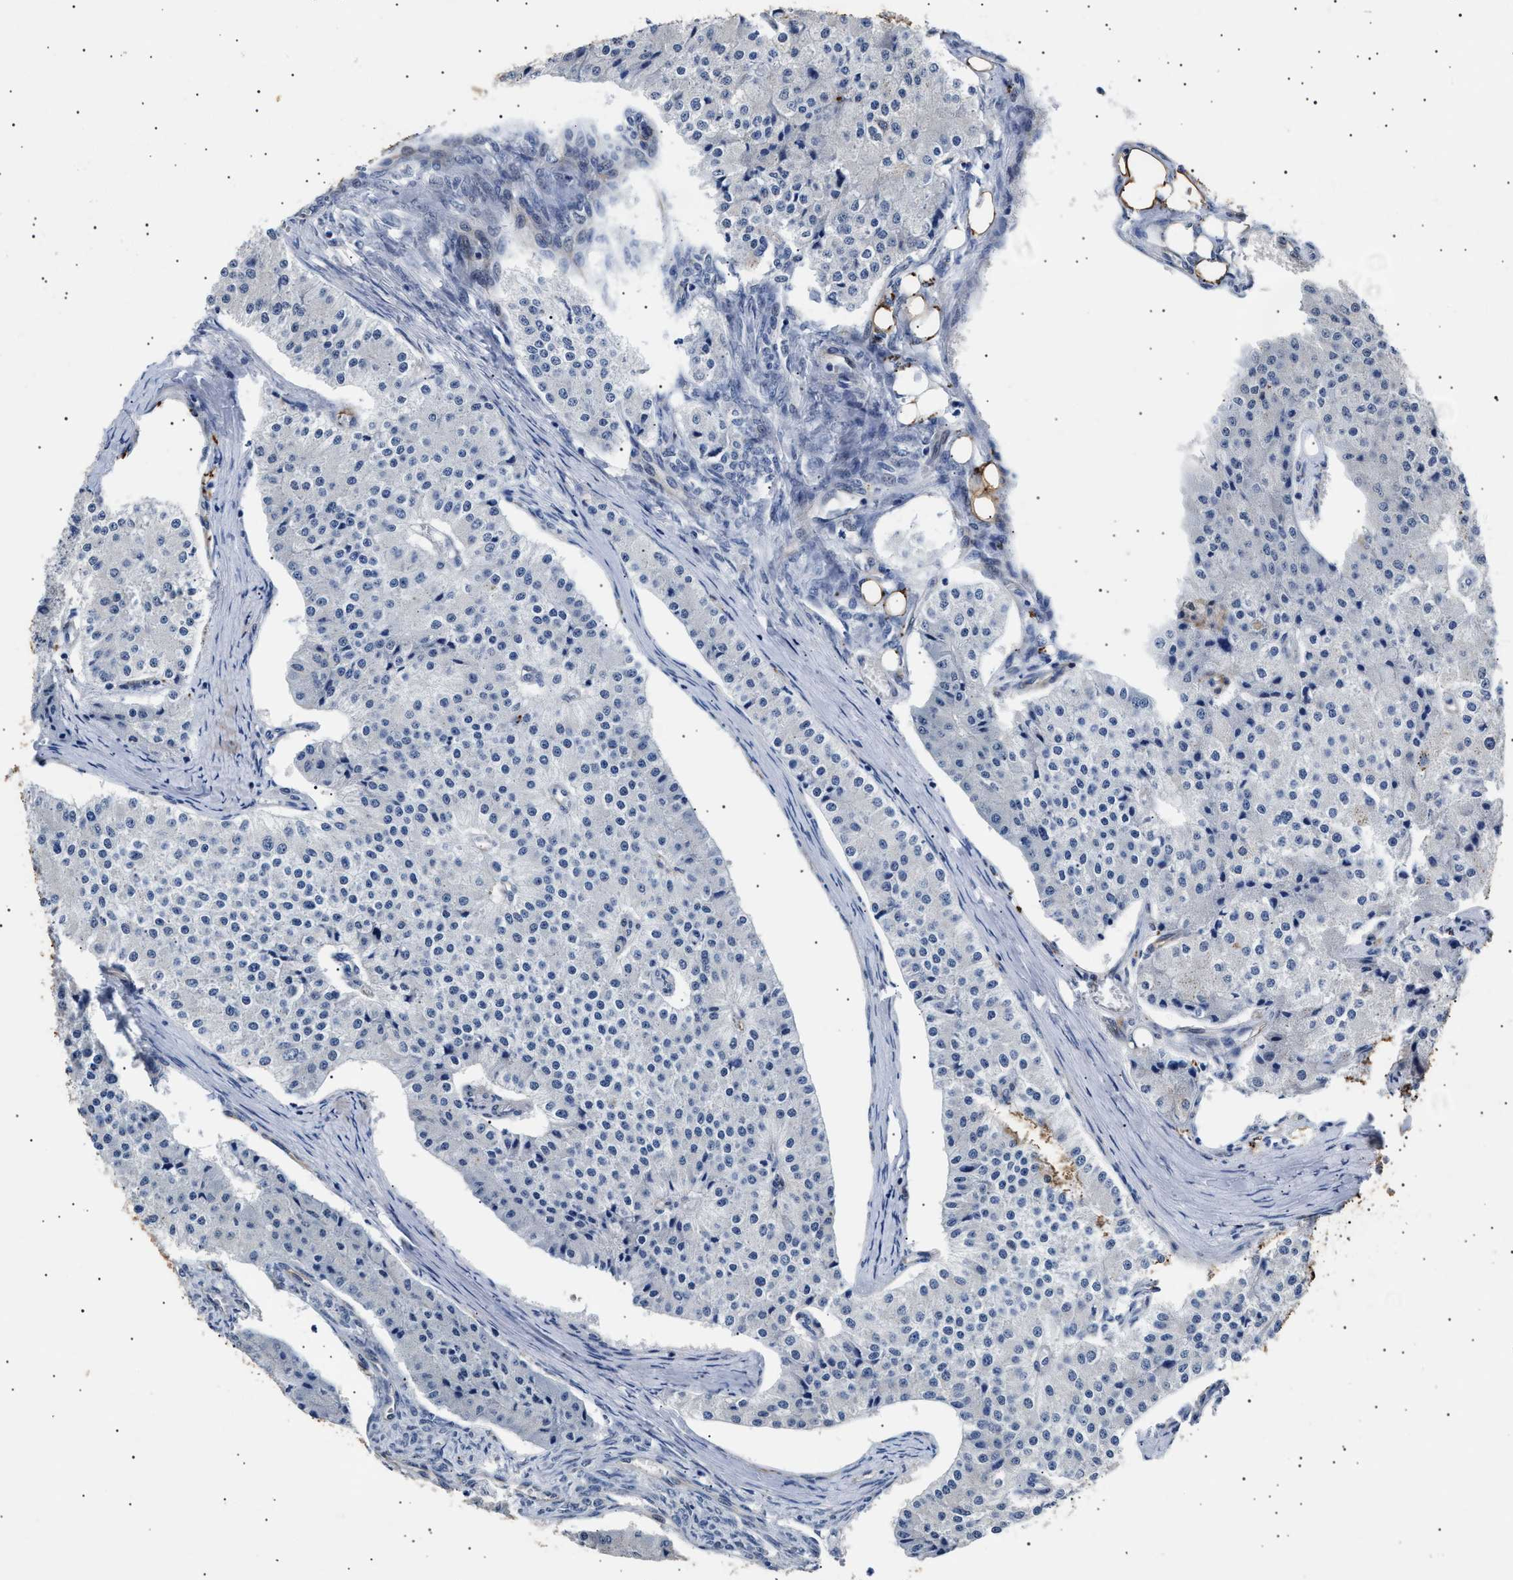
{"staining": {"intensity": "negative", "quantity": "none", "location": "none"}, "tissue": "carcinoid", "cell_type": "Tumor cells", "image_type": "cancer", "snomed": [{"axis": "morphology", "description": "Carcinoid, malignant, NOS"}, {"axis": "topography", "description": "Colon"}], "caption": "Tumor cells are negative for brown protein staining in carcinoid. The staining was performed using DAB to visualize the protein expression in brown, while the nuclei were stained in blue with hematoxylin (Magnification: 20x).", "gene": "OLFML2A", "patient": {"sex": "female", "age": 52}}